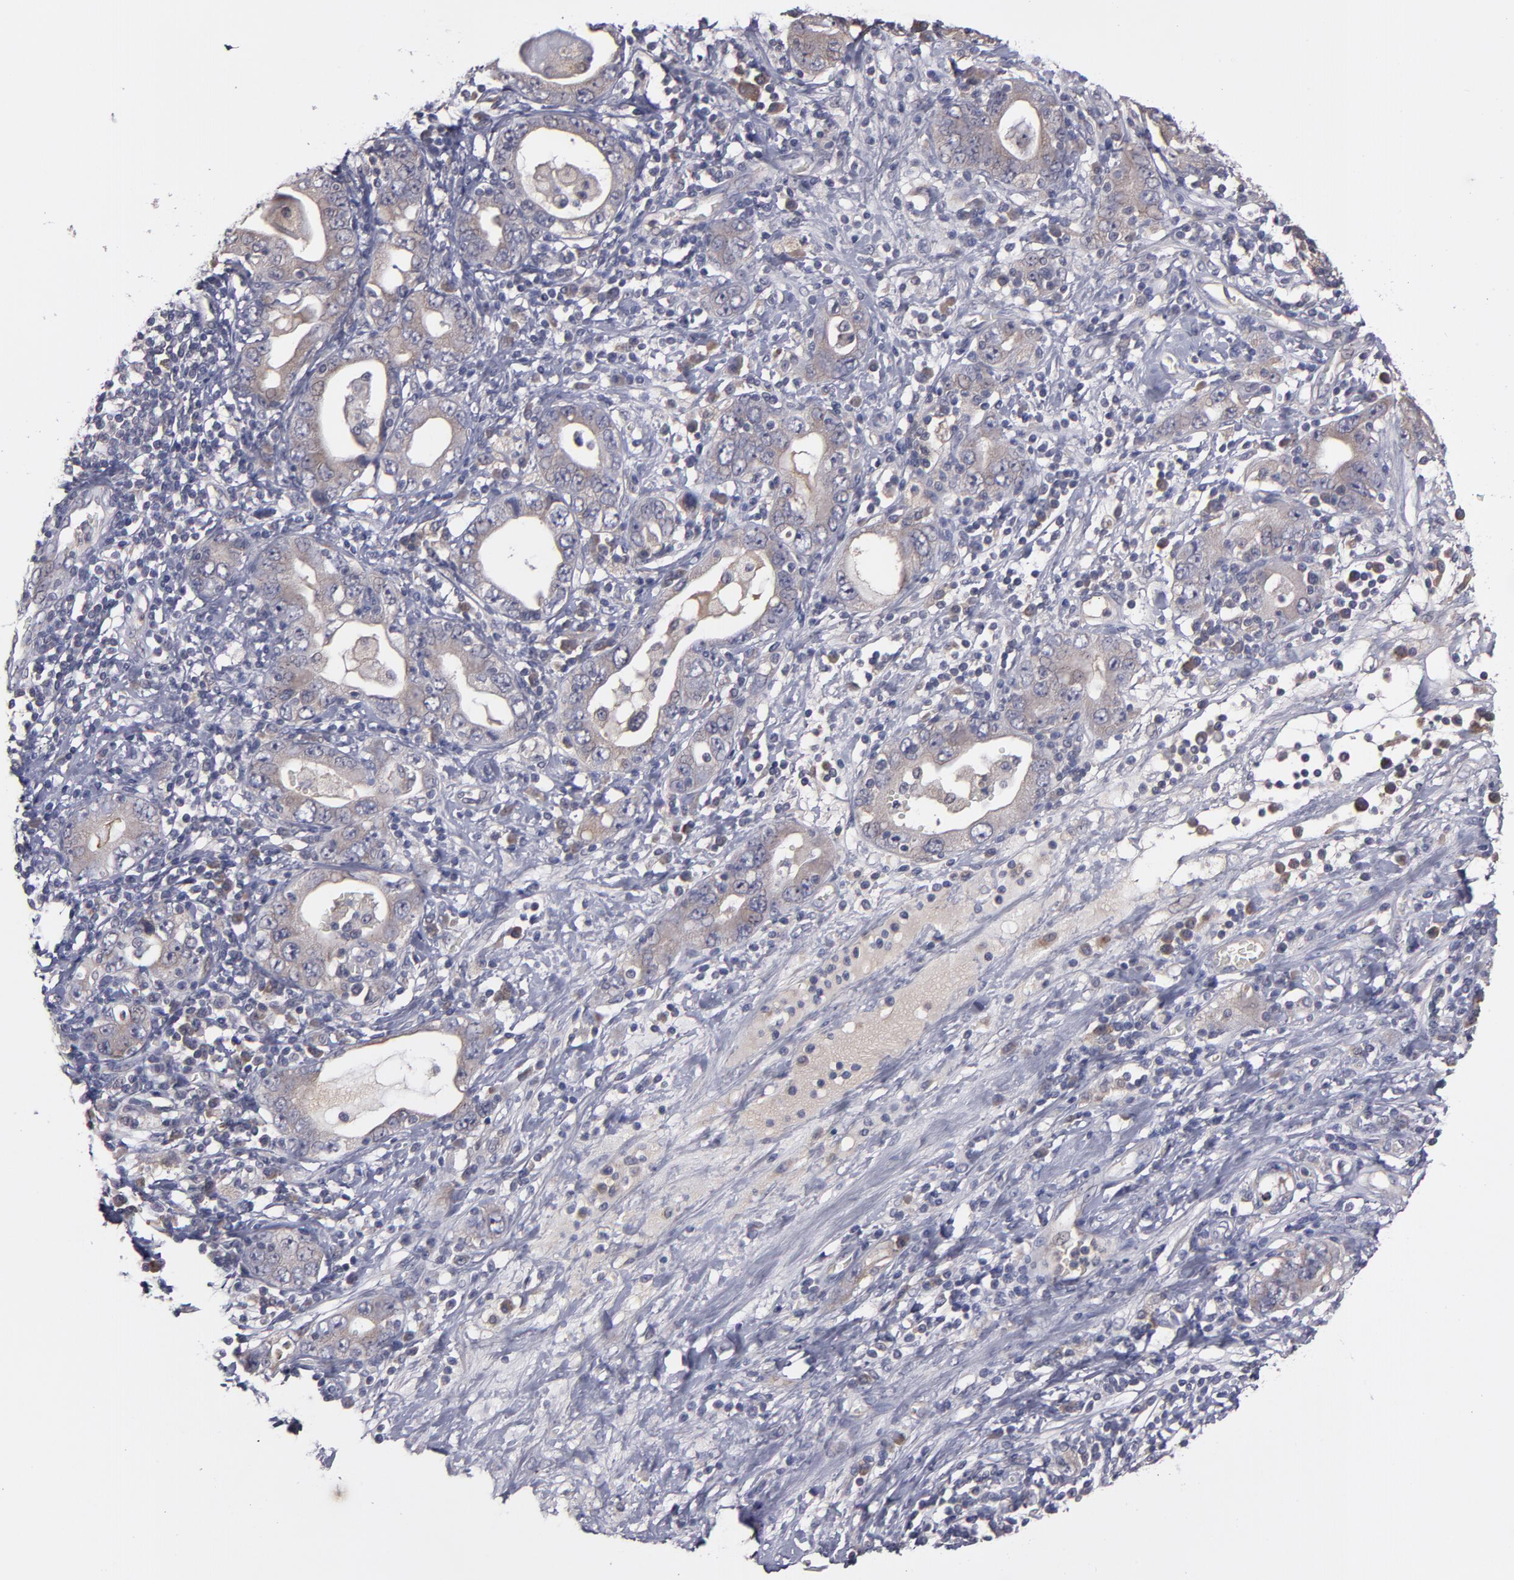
{"staining": {"intensity": "weak", "quantity": ">75%", "location": "cytoplasmic/membranous"}, "tissue": "stomach cancer", "cell_type": "Tumor cells", "image_type": "cancer", "snomed": [{"axis": "morphology", "description": "Adenocarcinoma, NOS"}, {"axis": "topography", "description": "Stomach, lower"}], "caption": "Stomach cancer (adenocarcinoma) stained with DAB immunohistochemistry (IHC) demonstrates low levels of weak cytoplasmic/membranous positivity in about >75% of tumor cells.", "gene": "MMP11", "patient": {"sex": "female", "age": 93}}